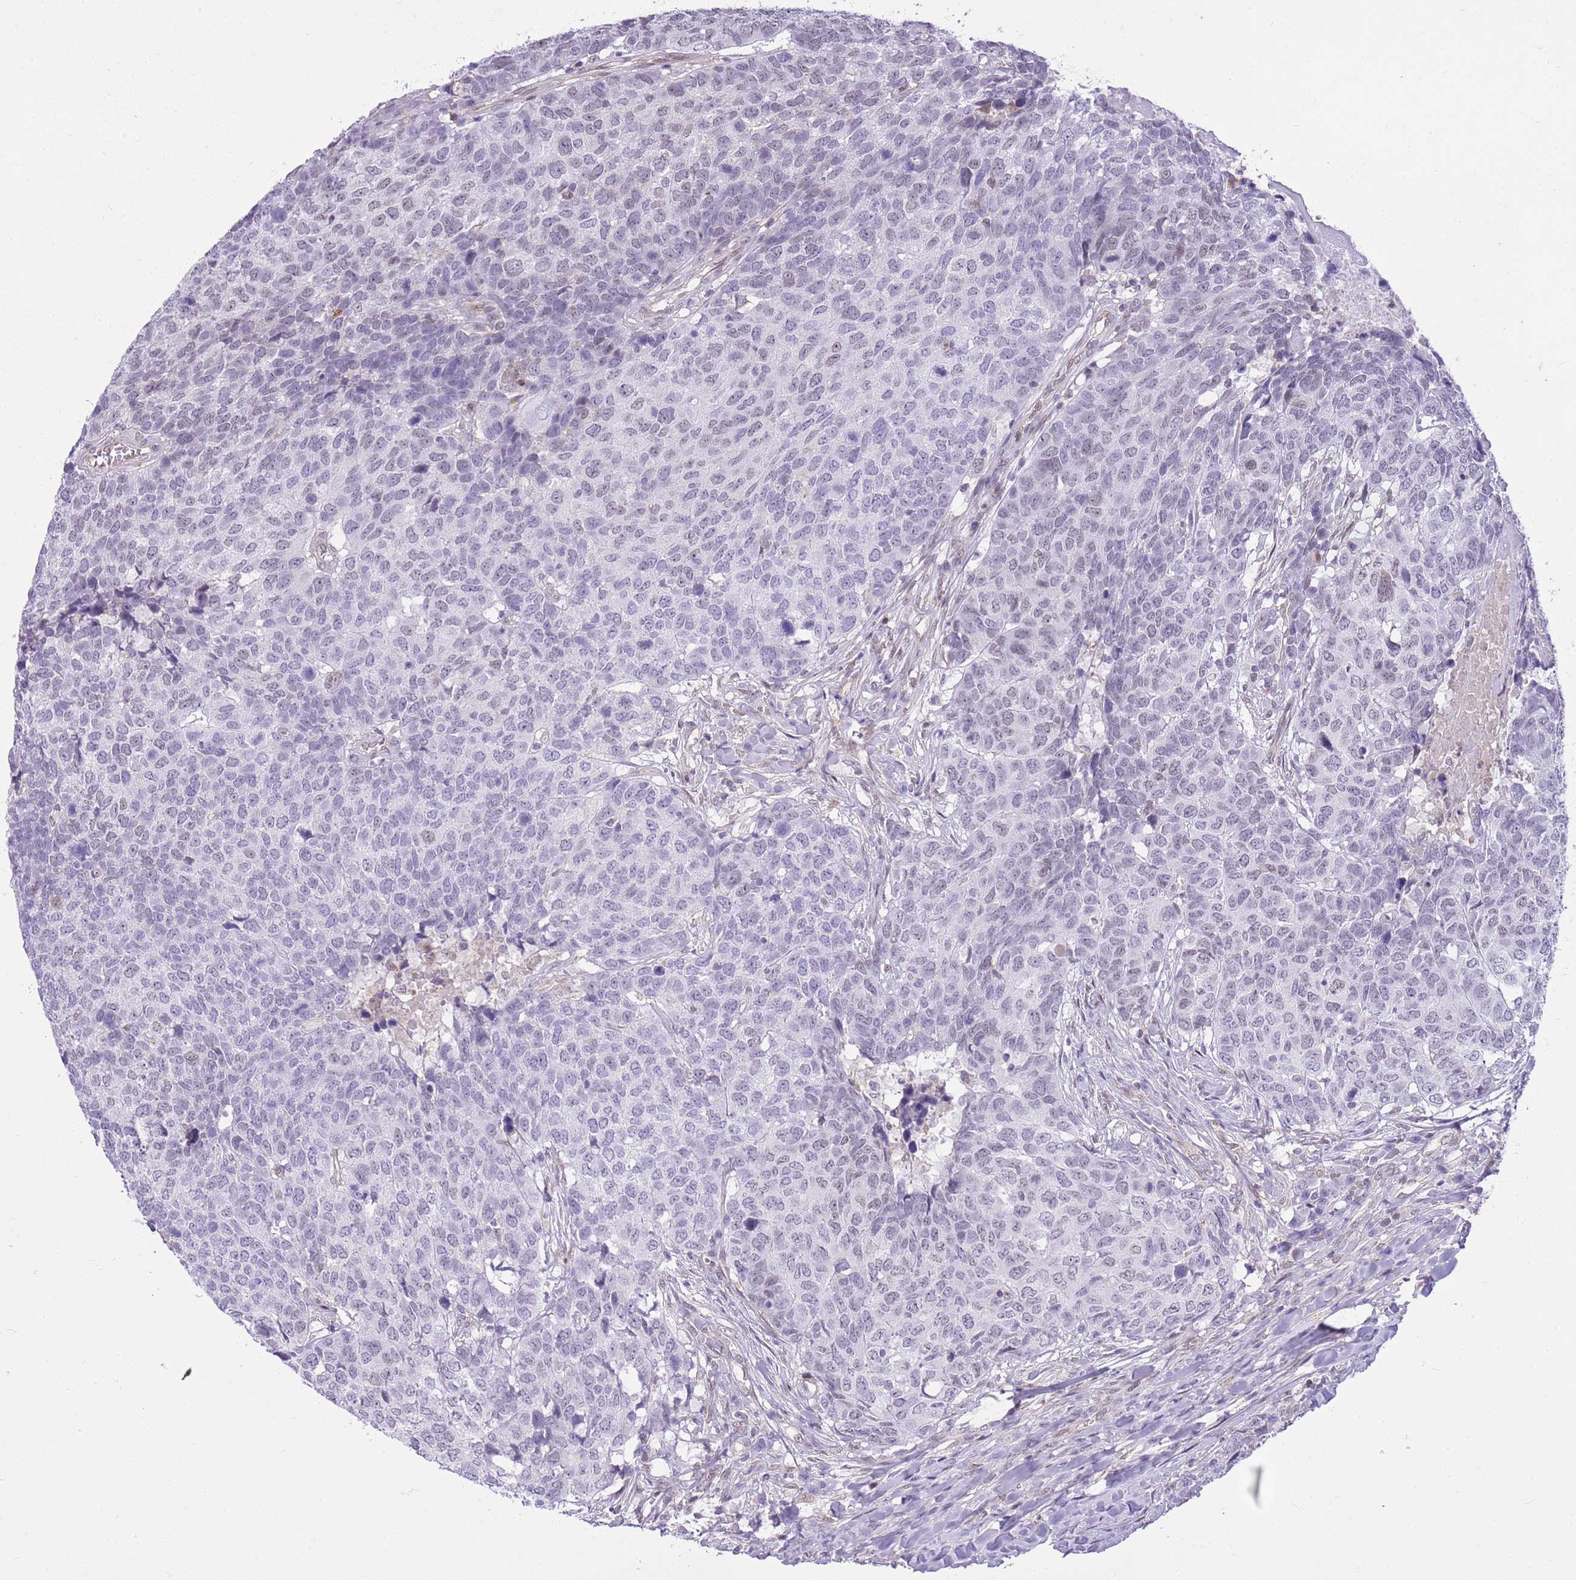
{"staining": {"intensity": "negative", "quantity": "none", "location": "none"}, "tissue": "head and neck cancer", "cell_type": "Tumor cells", "image_type": "cancer", "snomed": [{"axis": "morphology", "description": "Normal tissue, NOS"}, {"axis": "morphology", "description": "Squamous cell carcinoma, NOS"}, {"axis": "topography", "description": "Skeletal muscle"}, {"axis": "topography", "description": "Vascular tissue"}, {"axis": "topography", "description": "Peripheral nerve tissue"}, {"axis": "topography", "description": "Head-Neck"}], "caption": "Head and neck cancer stained for a protein using immunohistochemistry shows no expression tumor cells.", "gene": "DHX32", "patient": {"sex": "male", "age": 66}}